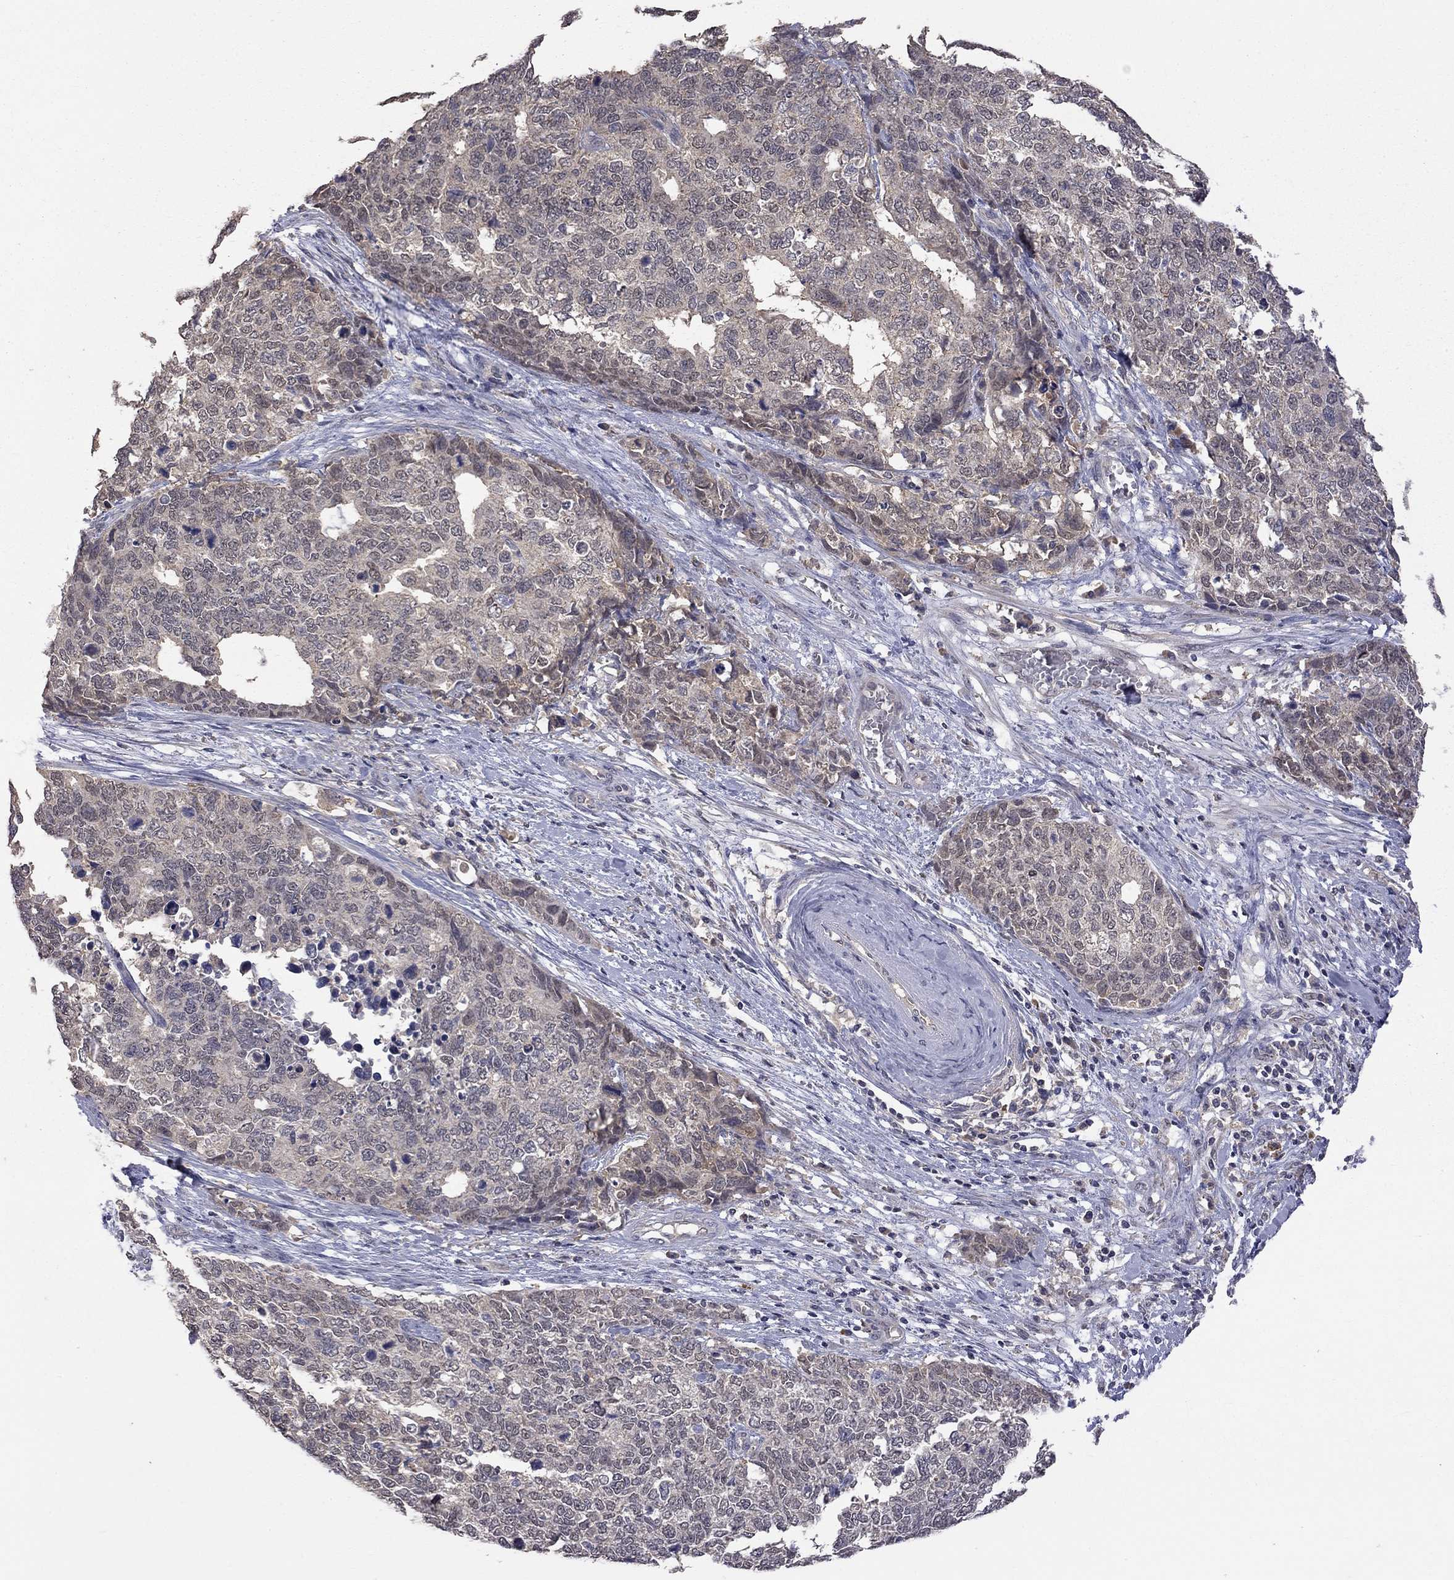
{"staining": {"intensity": "weak", "quantity": "25%-75%", "location": "cytoplasmic/membranous"}, "tissue": "cervical cancer", "cell_type": "Tumor cells", "image_type": "cancer", "snomed": [{"axis": "morphology", "description": "Squamous cell carcinoma, NOS"}, {"axis": "topography", "description": "Cervix"}], "caption": "Immunohistochemistry photomicrograph of human cervical squamous cell carcinoma stained for a protein (brown), which displays low levels of weak cytoplasmic/membranous expression in about 25%-75% of tumor cells.", "gene": "HTR6", "patient": {"sex": "female", "age": 63}}